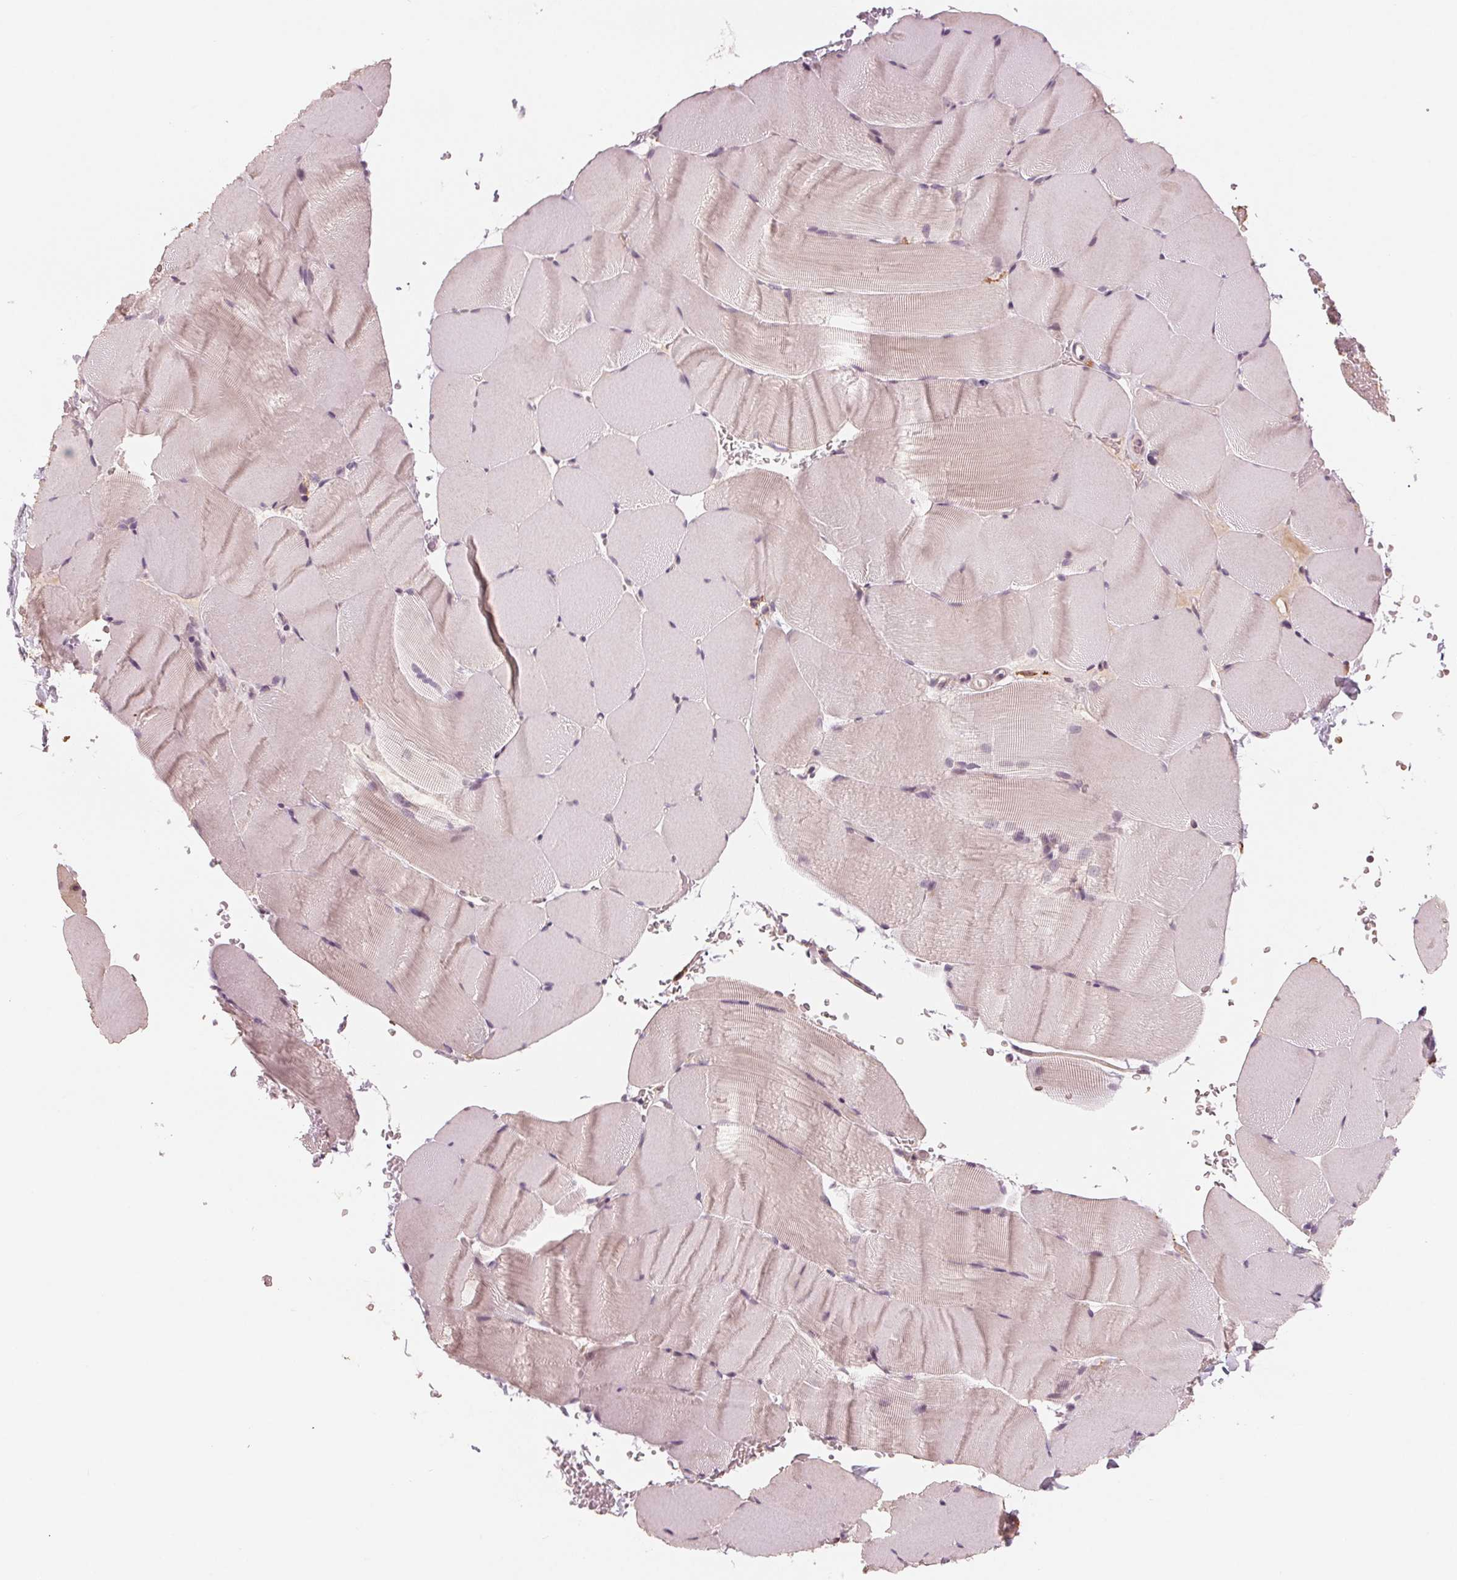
{"staining": {"intensity": "weak", "quantity": "<25%", "location": "cytoplasmic/membranous"}, "tissue": "skeletal muscle", "cell_type": "Myocytes", "image_type": "normal", "snomed": [{"axis": "morphology", "description": "Normal tissue, NOS"}, {"axis": "topography", "description": "Skeletal muscle"}], "caption": "Immunohistochemistry micrograph of unremarkable skeletal muscle: skeletal muscle stained with DAB (3,3'-diaminobenzidine) shows no significant protein staining in myocytes. Brightfield microscopy of immunohistochemistry stained with DAB (brown) and hematoxylin (blue), captured at high magnification.", "gene": "IL9R", "patient": {"sex": "female", "age": 37}}